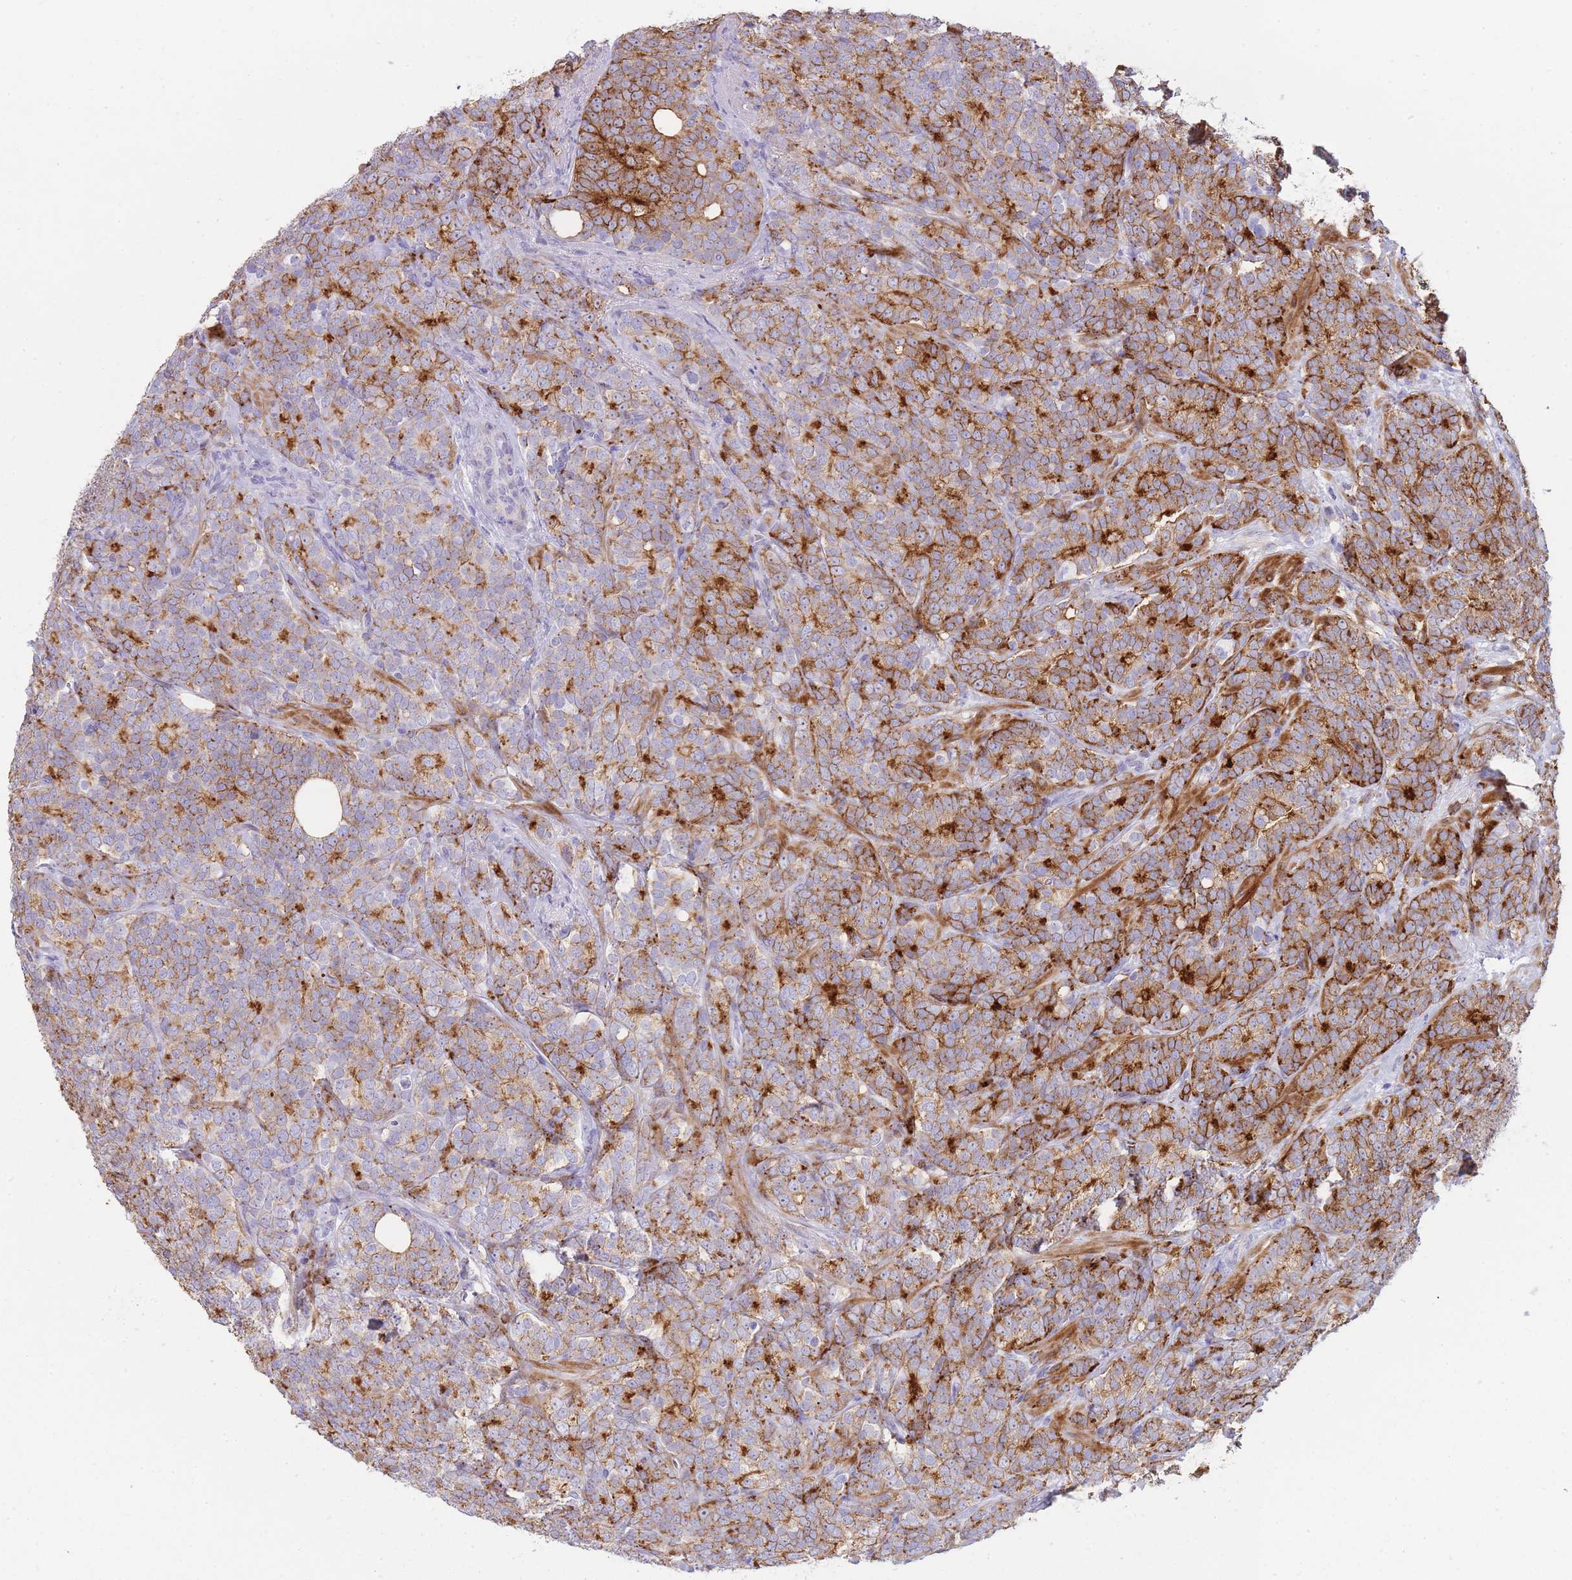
{"staining": {"intensity": "strong", "quantity": "25%-75%", "location": "cytoplasmic/membranous"}, "tissue": "prostate cancer", "cell_type": "Tumor cells", "image_type": "cancer", "snomed": [{"axis": "morphology", "description": "Adenocarcinoma, High grade"}, {"axis": "topography", "description": "Prostate"}], "caption": "Protein expression analysis of prostate cancer demonstrates strong cytoplasmic/membranous expression in approximately 25%-75% of tumor cells. (IHC, brightfield microscopy, high magnification).", "gene": "UTP14A", "patient": {"sex": "male", "age": 64}}